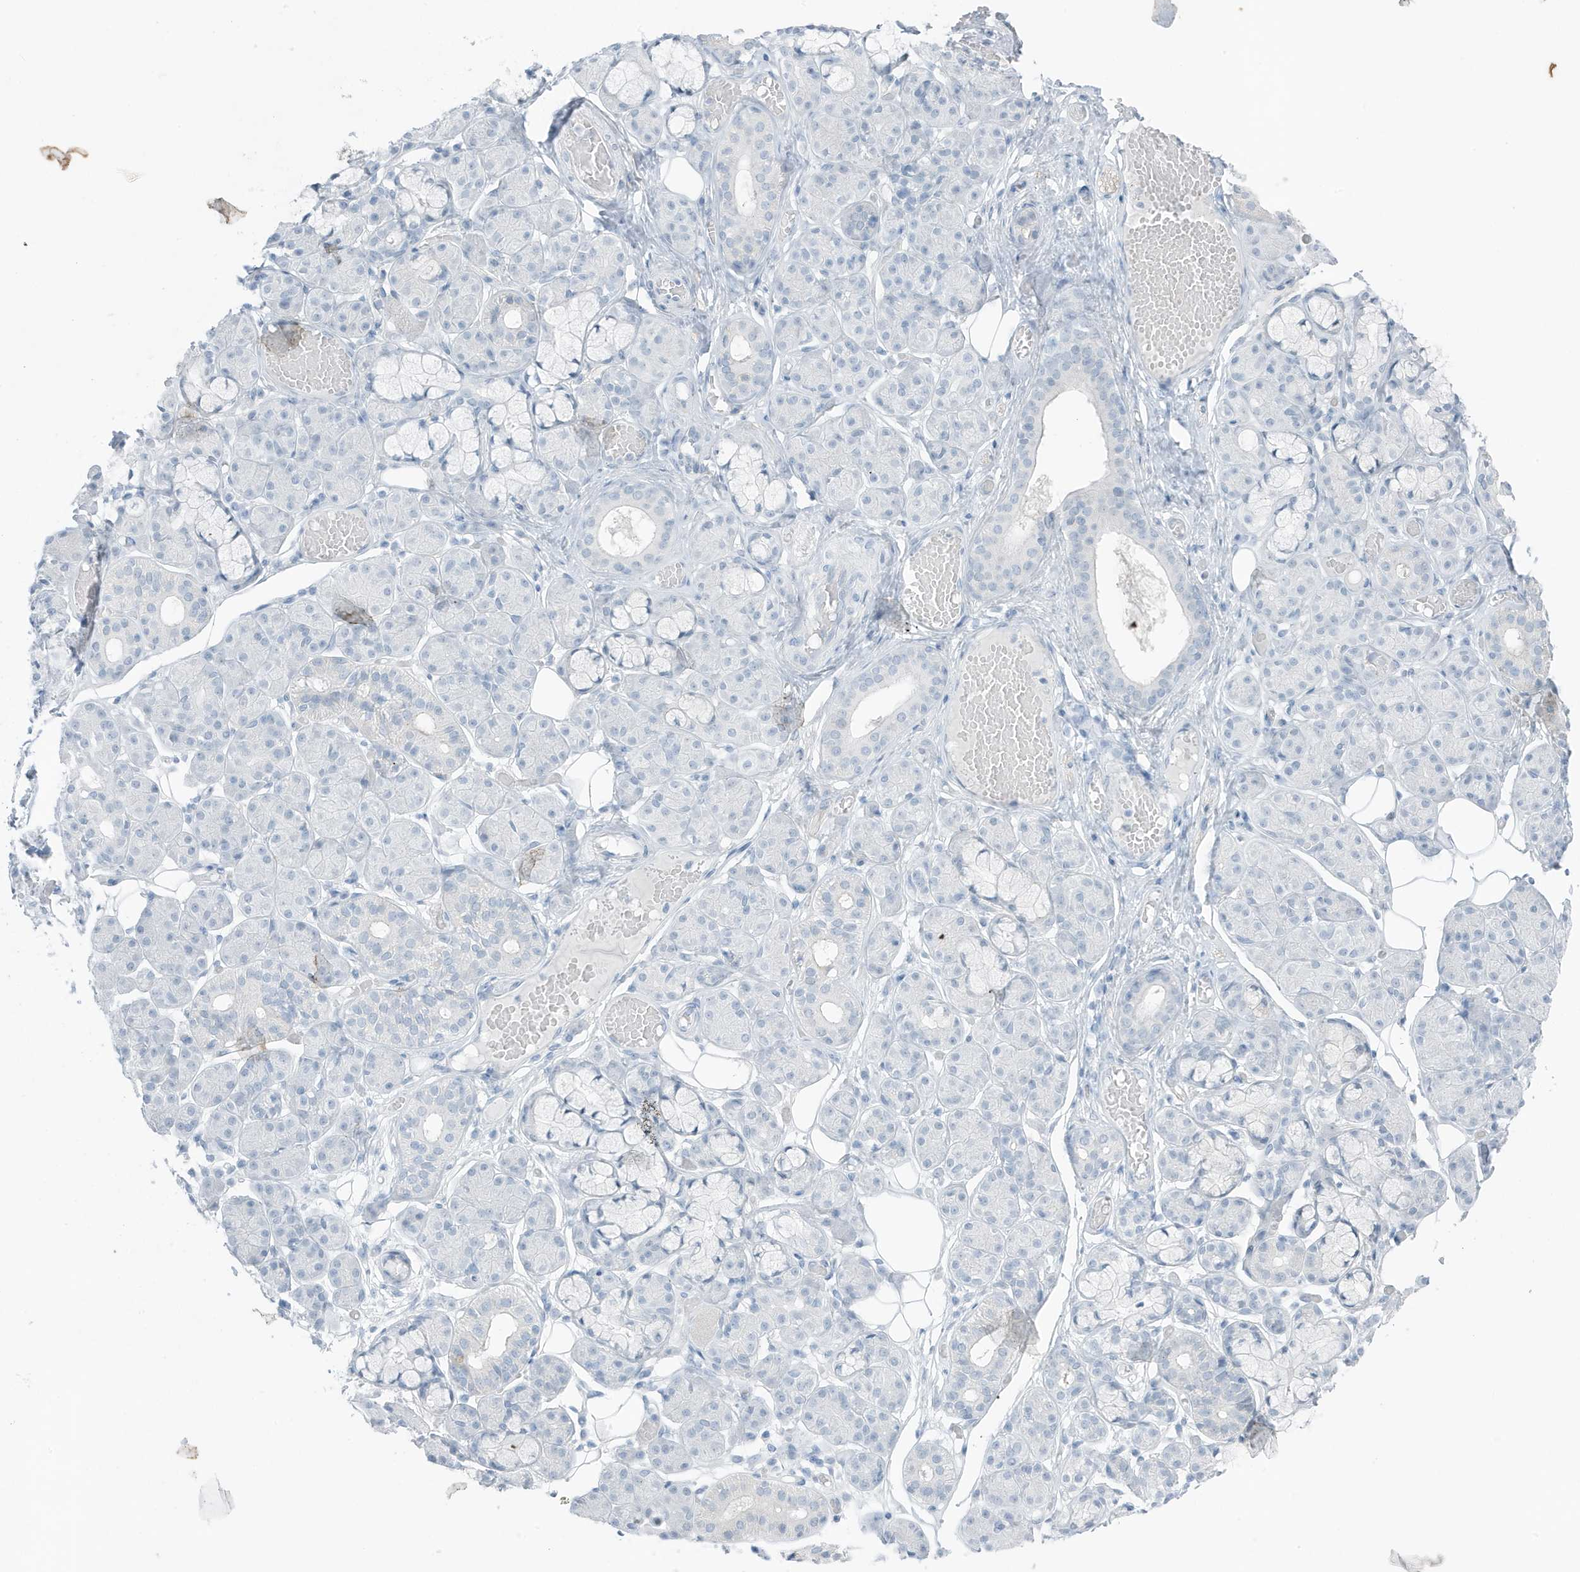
{"staining": {"intensity": "negative", "quantity": "none", "location": "none"}, "tissue": "salivary gland", "cell_type": "Glandular cells", "image_type": "normal", "snomed": [{"axis": "morphology", "description": "Normal tissue, NOS"}, {"axis": "topography", "description": "Salivary gland"}], "caption": "Image shows no significant protein positivity in glandular cells of normal salivary gland. The staining is performed using DAB (3,3'-diaminobenzidine) brown chromogen with nuclei counter-stained in using hematoxylin.", "gene": "ZFP64", "patient": {"sex": "male", "age": 63}}